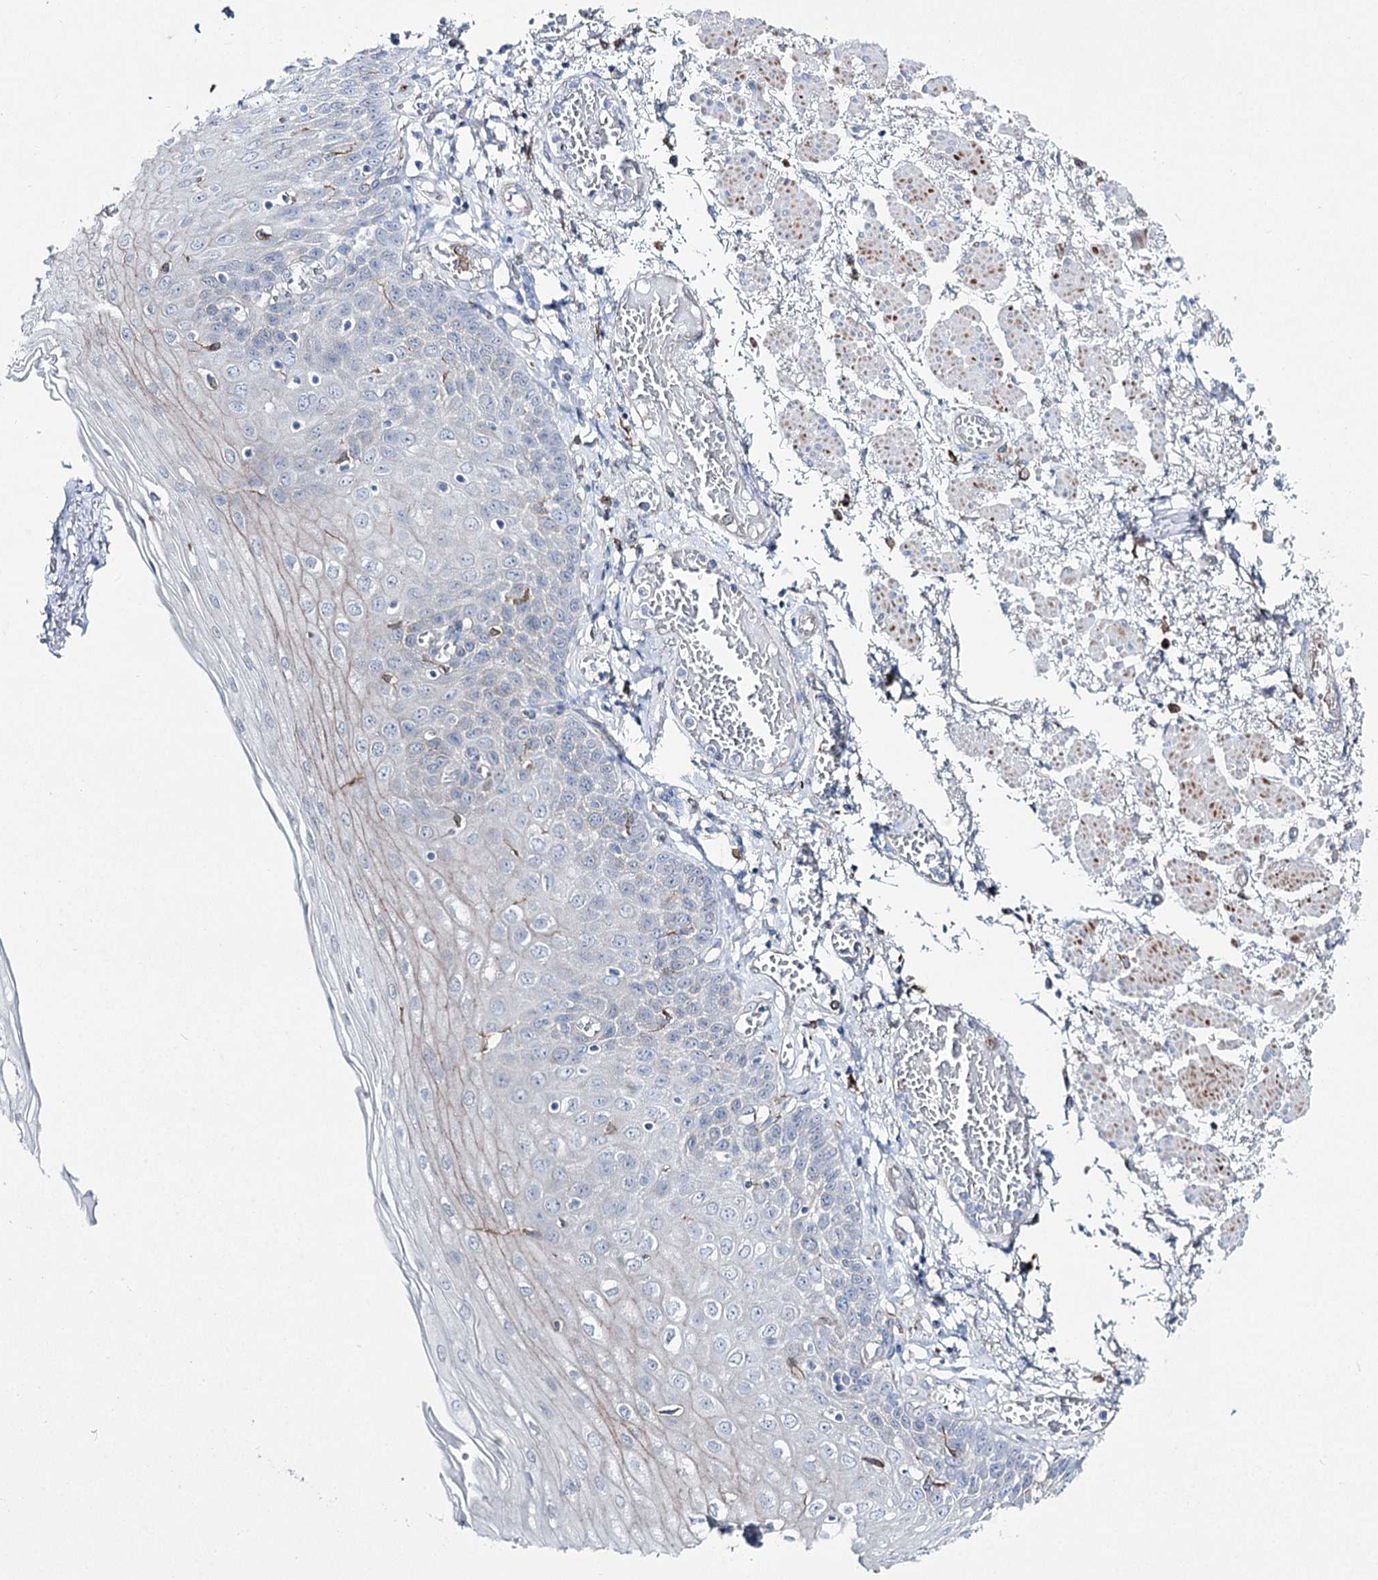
{"staining": {"intensity": "negative", "quantity": "none", "location": "none"}, "tissue": "esophagus", "cell_type": "Squamous epithelial cells", "image_type": "normal", "snomed": [{"axis": "morphology", "description": "Normal tissue, NOS"}, {"axis": "topography", "description": "Esophagus"}], "caption": "This is a histopathology image of immunohistochemistry (IHC) staining of benign esophagus, which shows no expression in squamous epithelial cells. (DAB IHC, high magnification).", "gene": "CCDC88A", "patient": {"sex": "male", "age": 81}}